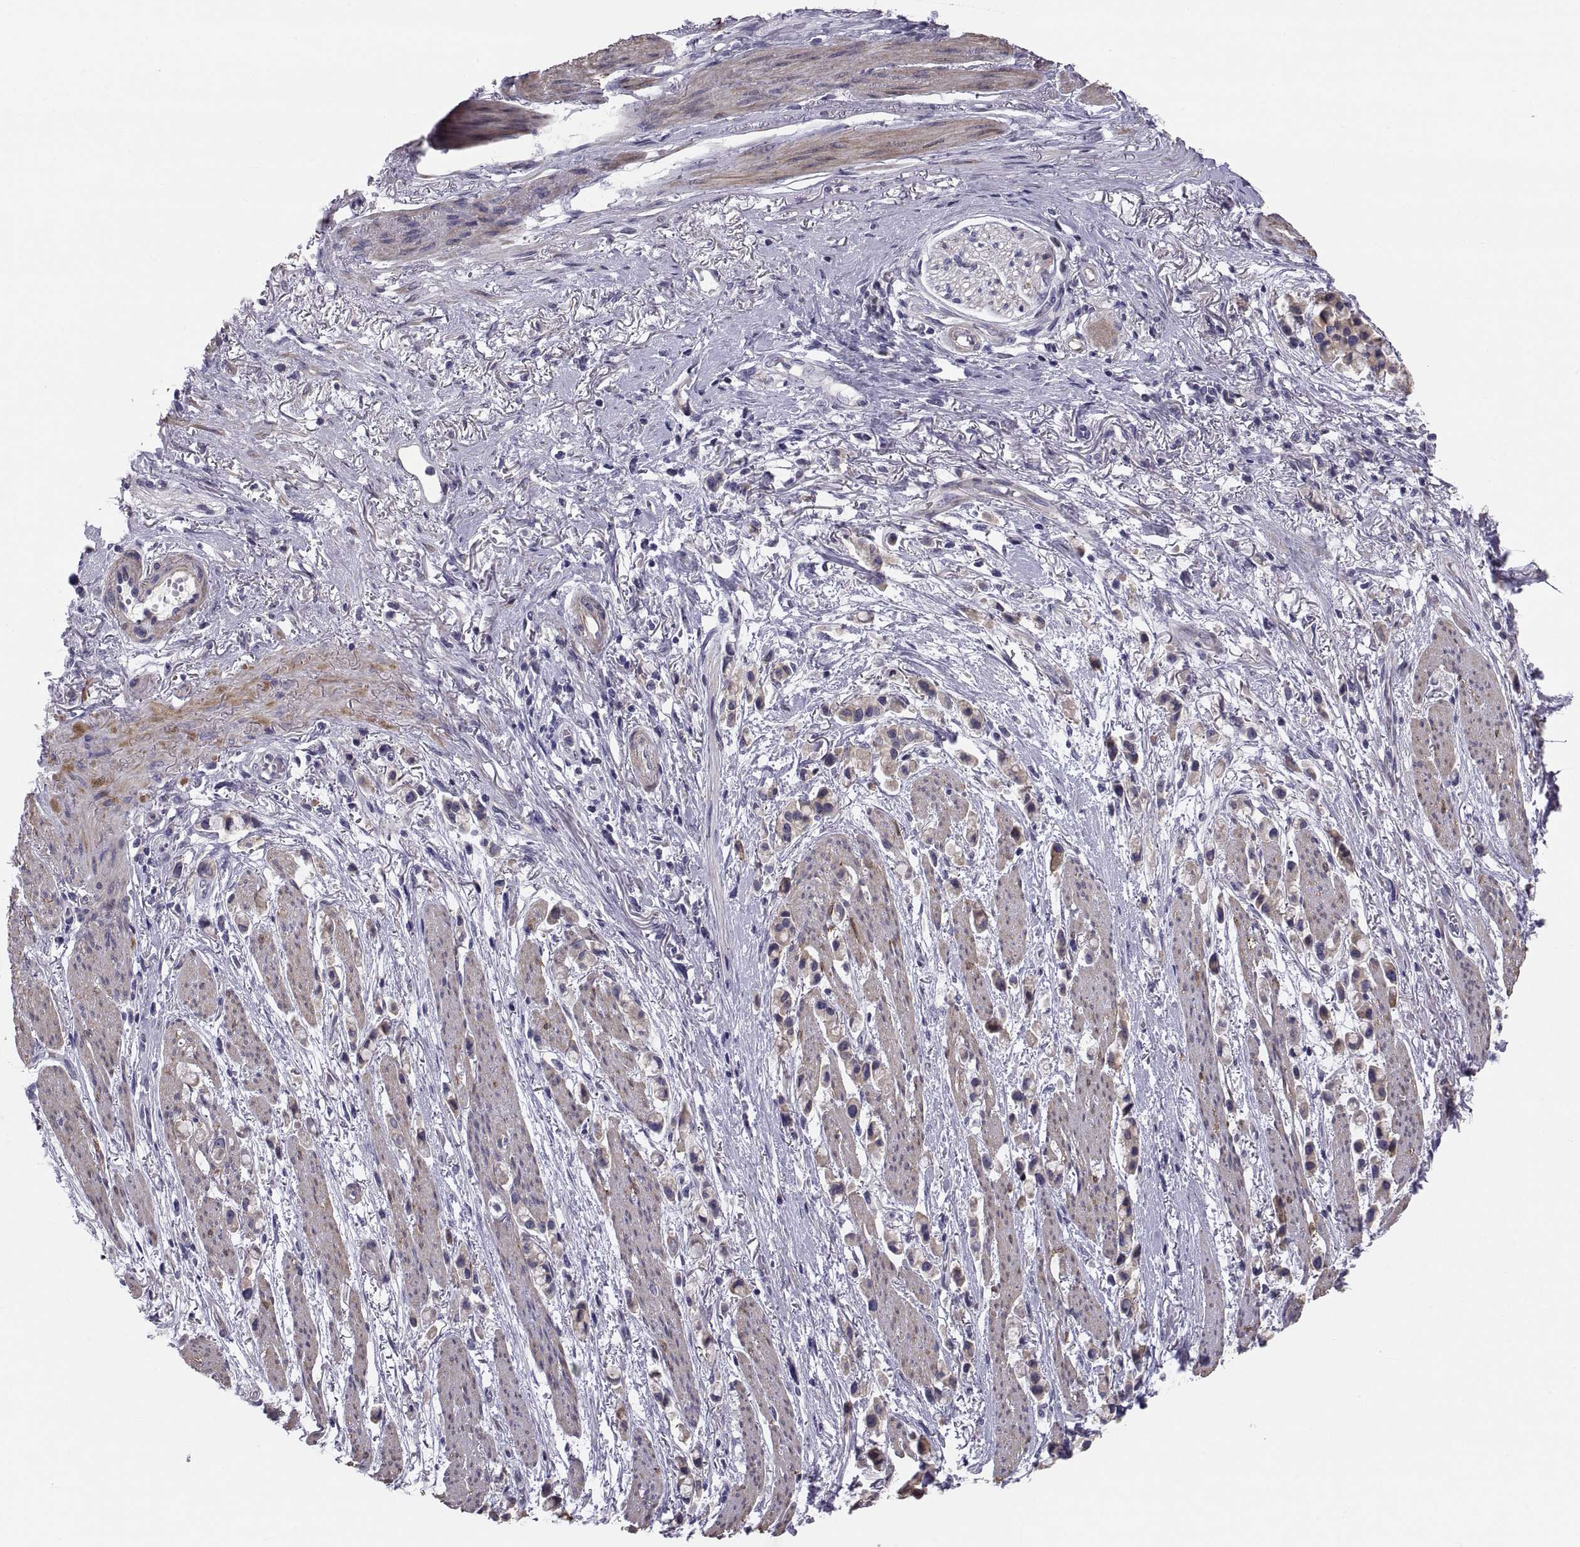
{"staining": {"intensity": "weak", "quantity": "<25%", "location": "cytoplasmic/membranous"}, "tissue": "stomach cancer", "cell_type": "Tumor cells", "image_type": "cancer", "snomed": [{"axis": "morphology", "description": "Adenocarcinoma, NOS"}, {"axis": "topography", "description": "Stomach"}], "caption": "Immunohistochemistry photomicrograph of stomach cancer stained for a protein (brown), which shows no staining in tumor cells. (Stains: DAB immunohistochemistry (IHC) with hematoxylin counter stain, Microscopy: brightfield microscopy at high magnification).", "gene": "ANO1", "patient": {"sex": "female", "age": 81}}